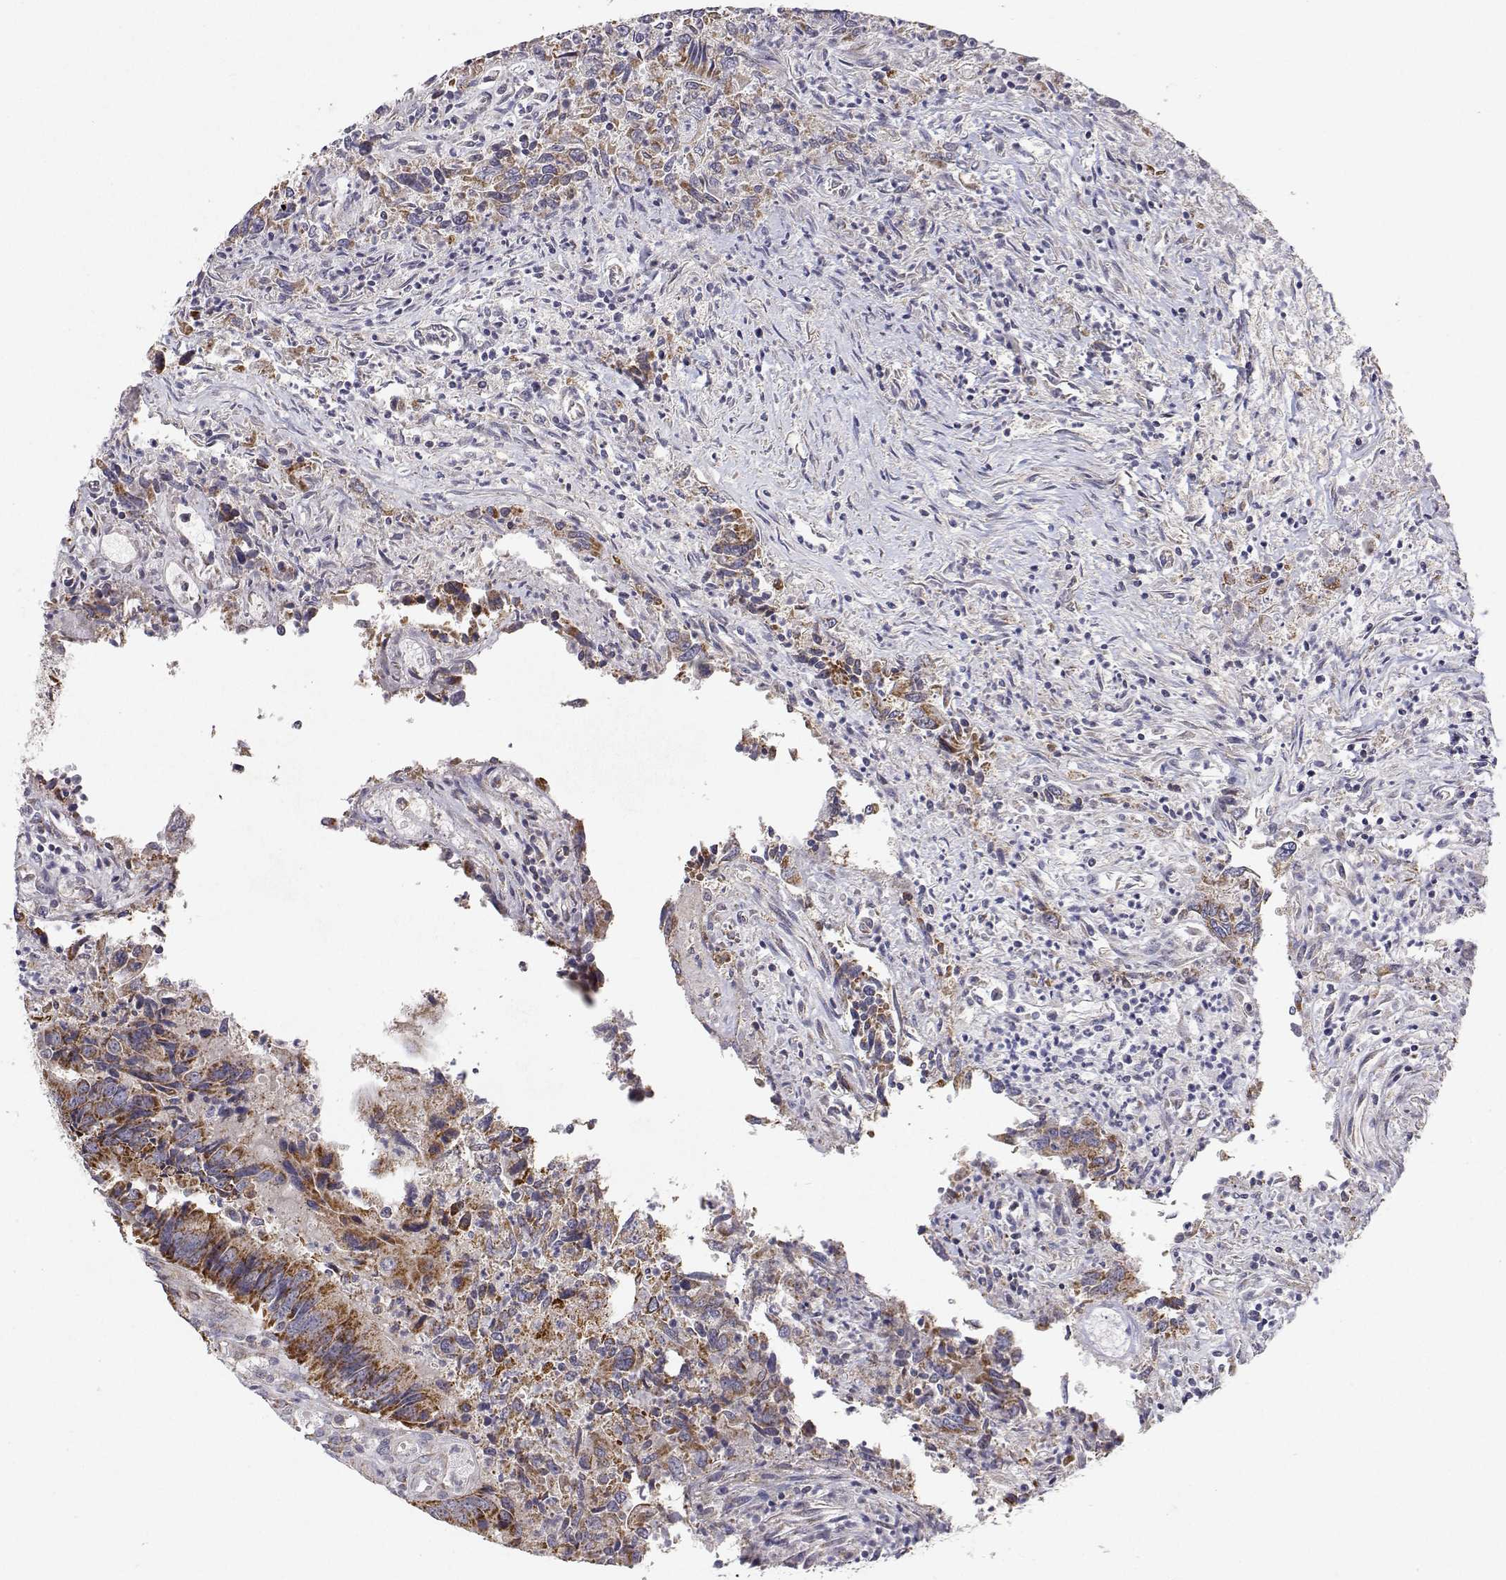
{"staining": {"intensity": "moderate", "quantity": ">75%", "location": "cytoplasmic/membranous"}, "tissue": "colorectal cancer", "cell_type": "Tumor cells", "image_type": "cancer", "snomed": [{"axis": "morphology", "description": "Adenocarcinoma, NOS"}, {"axis": "topography", "description": "Colon"}], "caption": "Immunohistochemical staining of human colorectal adenocarcinoma shows moderate cytoplasmic/membranous protein expression in about >75% of tumor cells.", "gene": "MRPL3", "patient": {"sex": "female", "age": 67}}